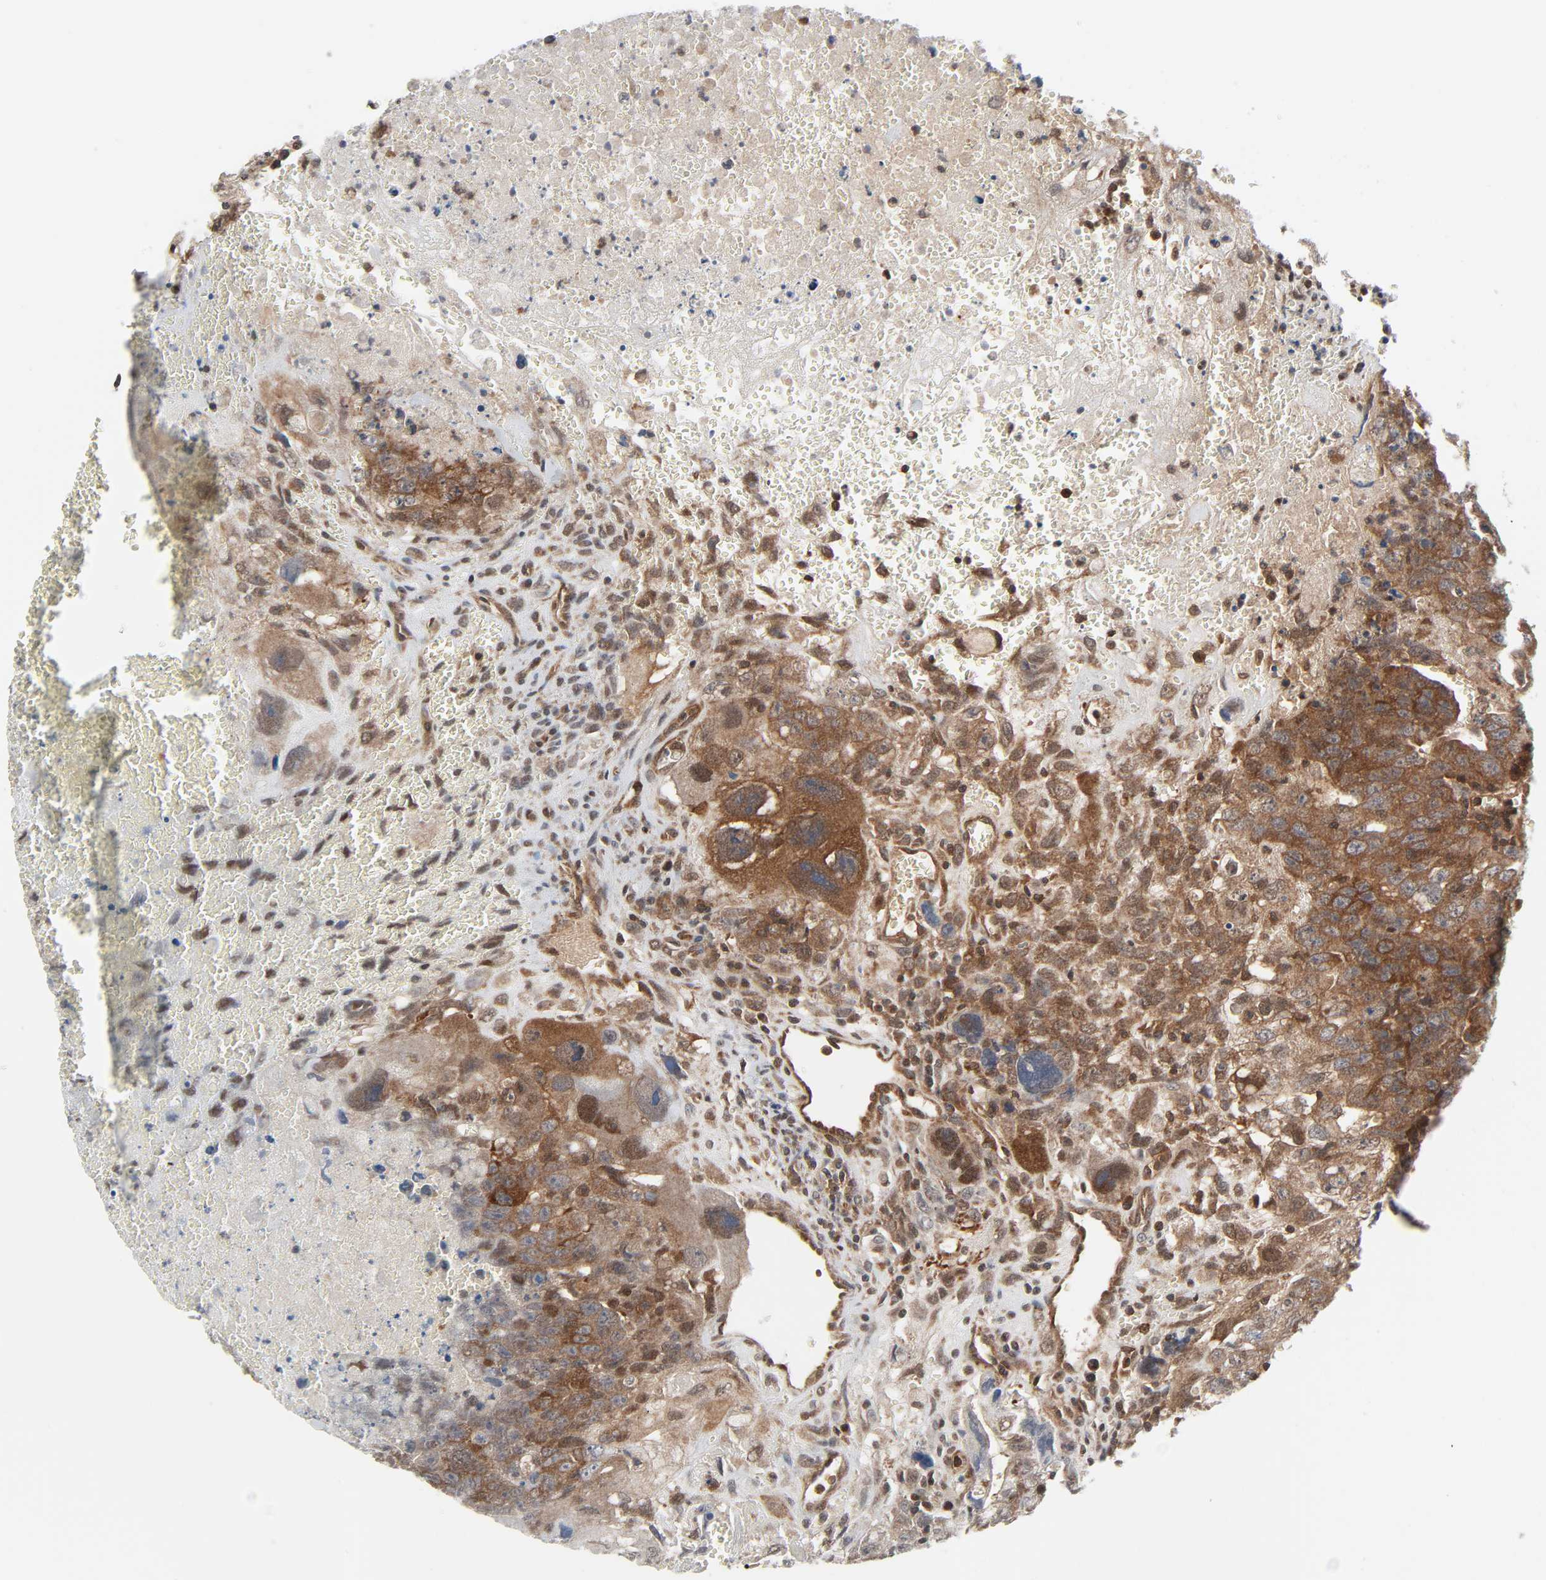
{"staining": {"intensity": "moderate", "quantity": ">75%", "location": "cytoplasmic/membranous"}, "tissue": "testis cancer", "cell_type": "Tumor cells", "image_type": "cancer", "snomed": [{"axis": "morphology", "description": "Carcinoma, Embryonal, NOS"}, {"axis": "topography", "description": "Testis"}], "caption": "Immunohistochemical staining of human testis cancer exhibits moderate cytoplasmic/membranous protein staining in about >75% of tumor cells.", "gene": "GSK3A", "patient": {"sex": "male", "age": 28}}